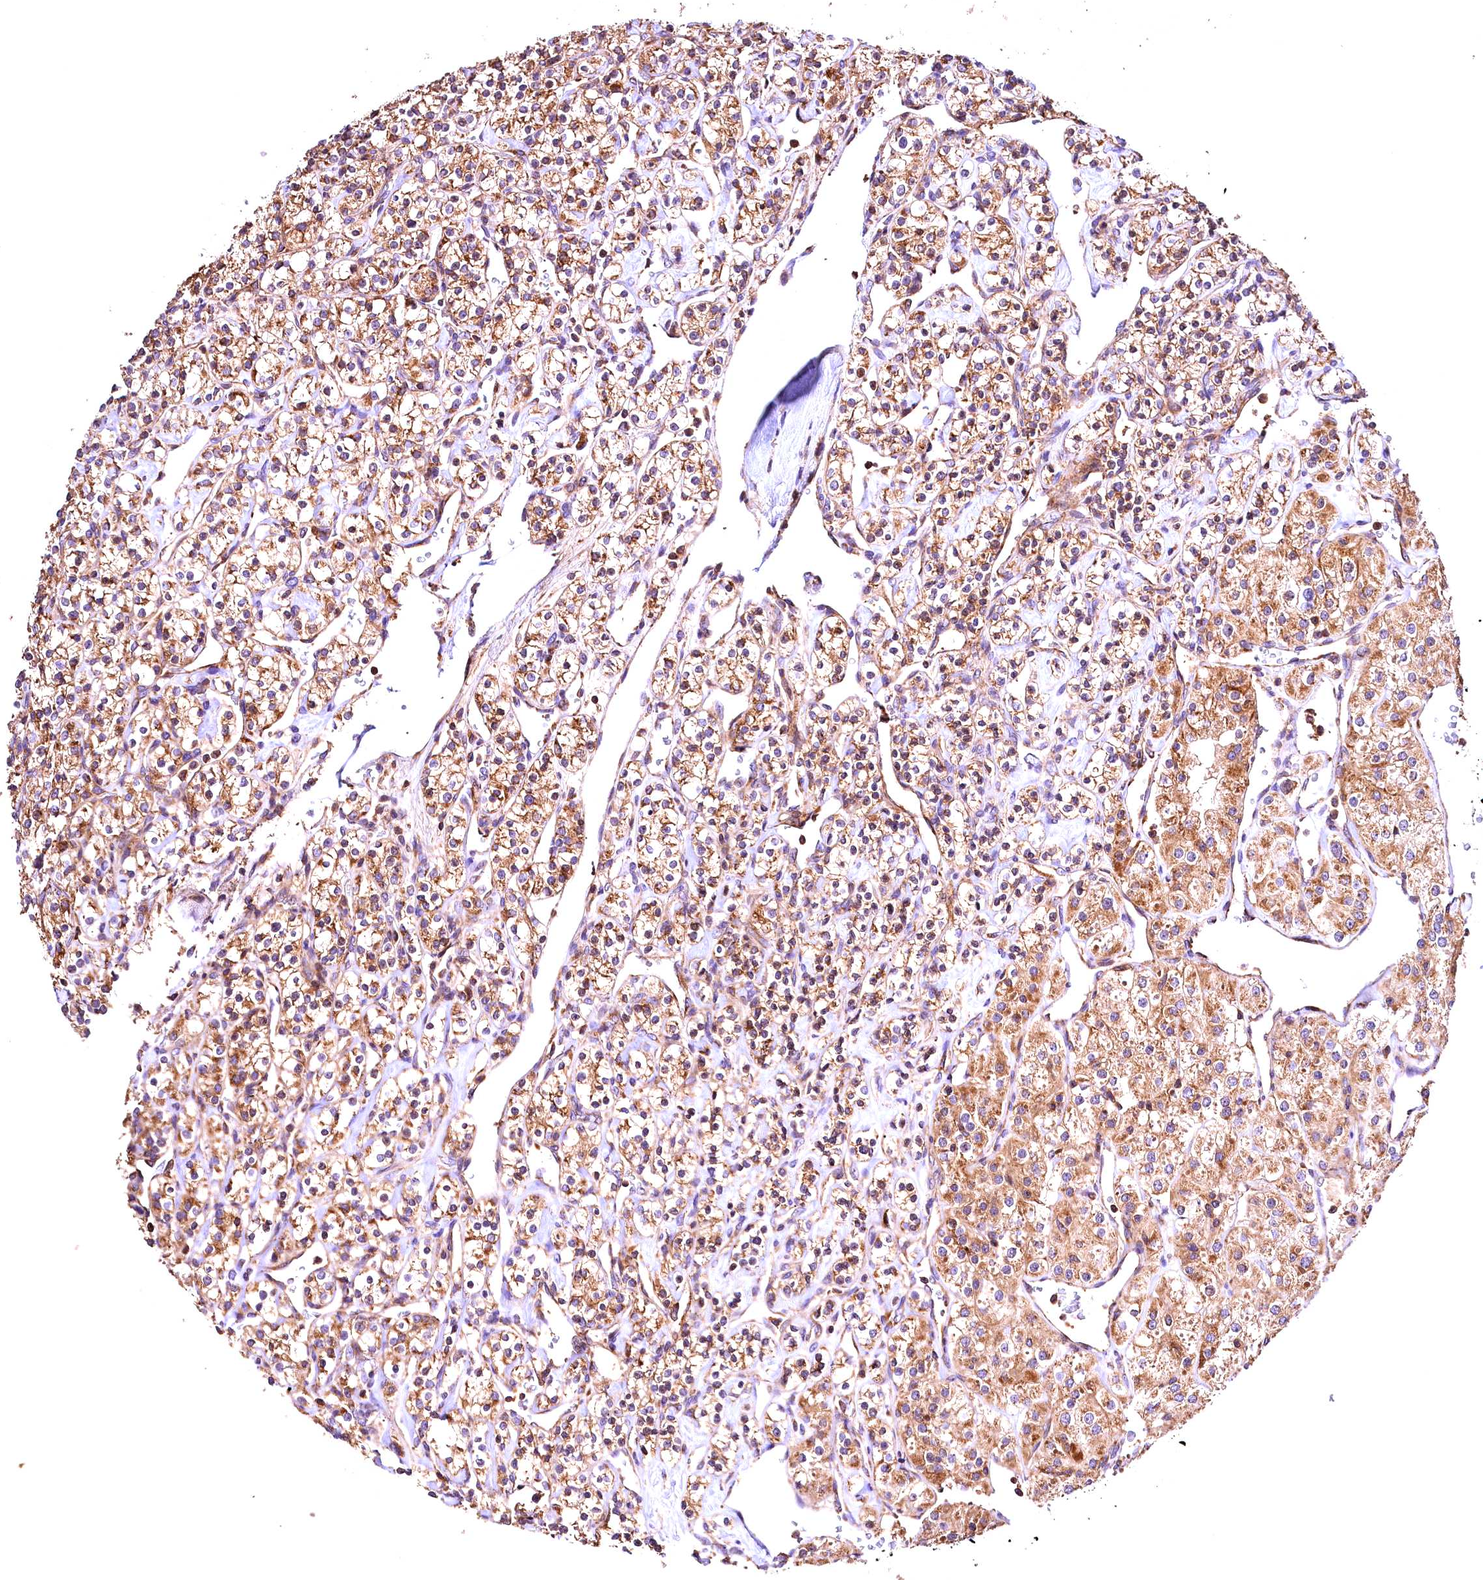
{"staining": {"intensity": "moderate", "quantity": ">75%", "location": "cytoplasmic/membranous"}, "tissue": "renal cancer", "cell_type": "Tumor cells", "image_type": "cancer", "snomed": [{"axis": "morphology", "description": "Adenocarcinoma, NOS"}, {"axis": "topography", "description": "Kidney"}], "caption": "Moderate cytoplasmic/membranous expression is seen in about >75% of tumor cells in renal adenocarcinoma.", "gene": "KPTN", "patient": {"sex": "male", "age": 77}}